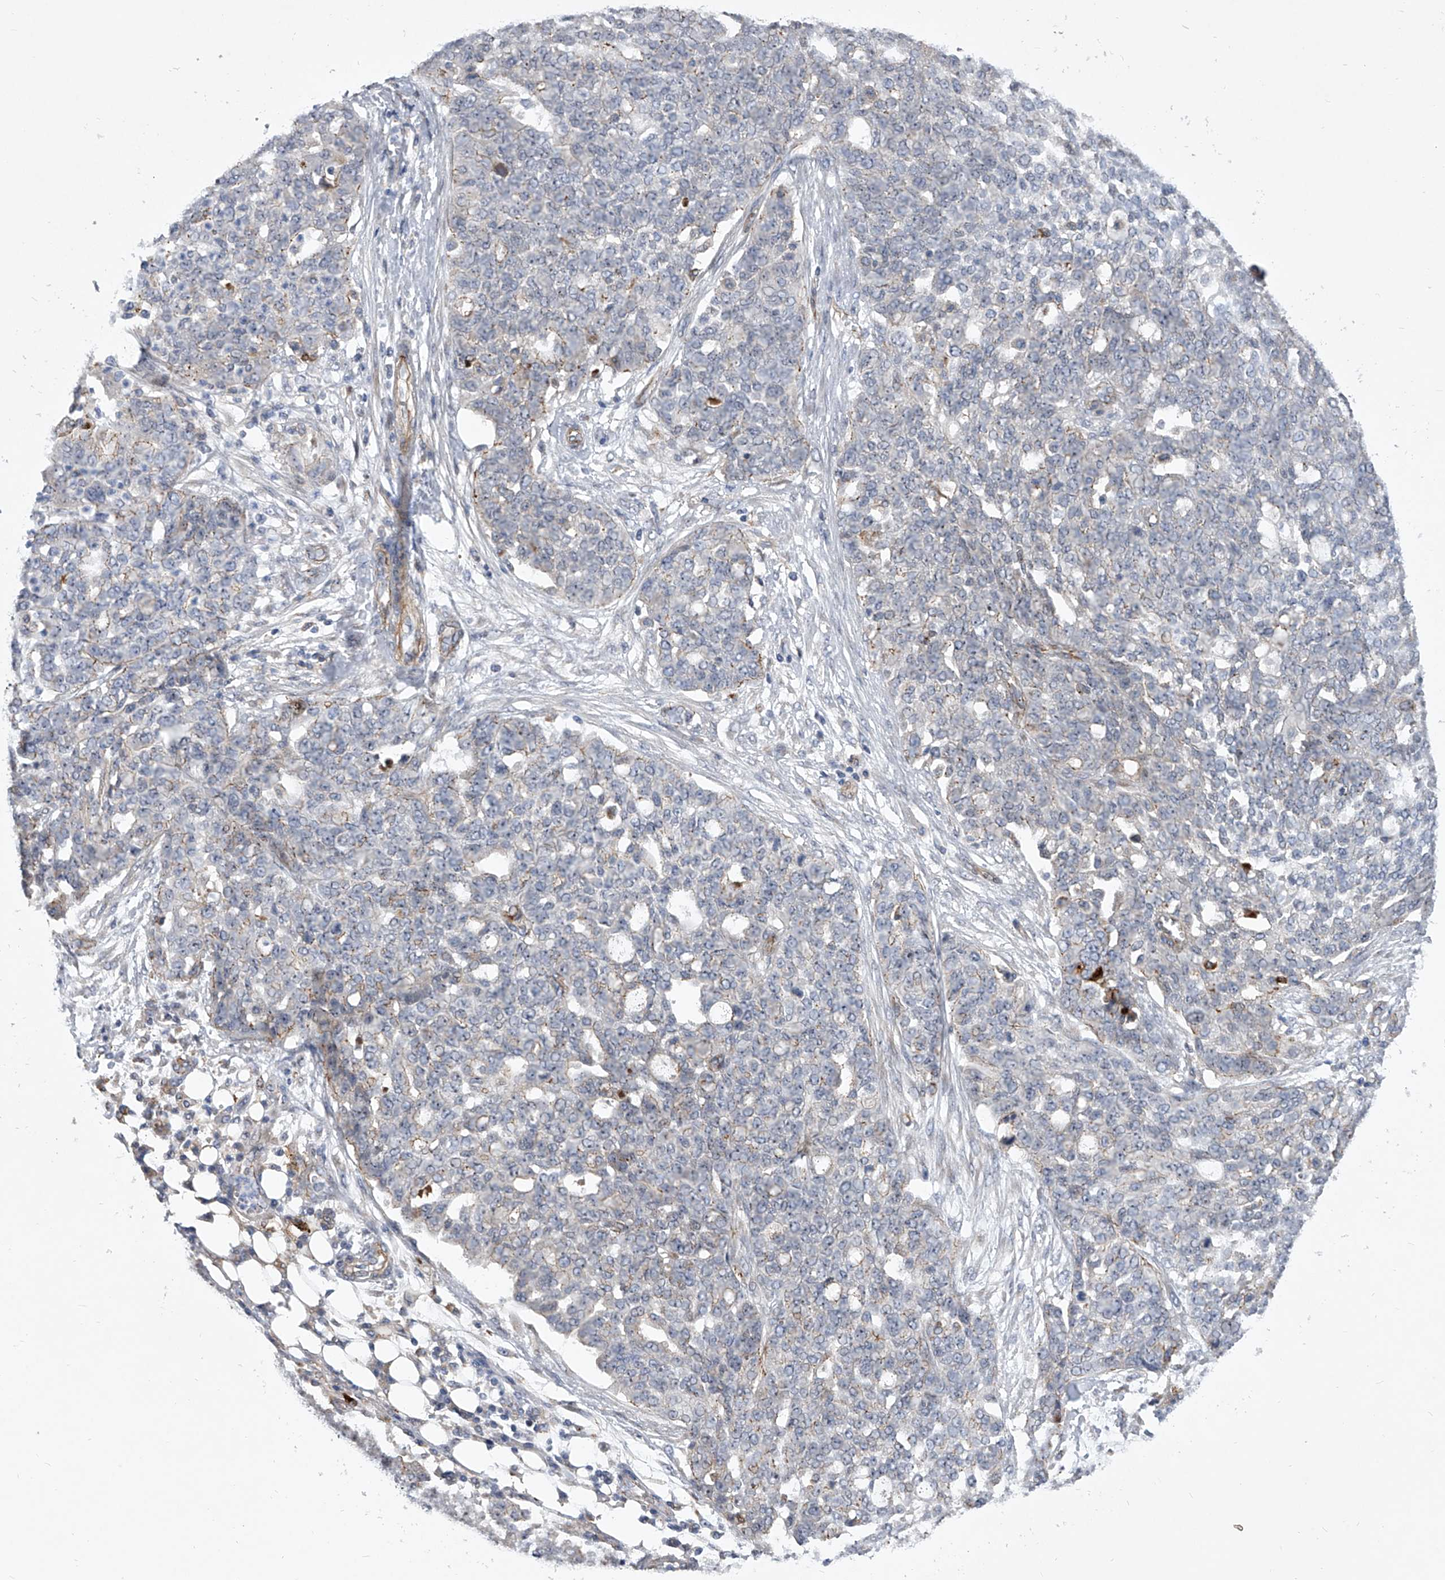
{"staining": {"intensity": "weak", "quantity": "<25%", "location": "cytoplasmic/membranous"}, "tissue": "ovarian cancer", "cell_type": "Tumor cells", "image_type": "cancer", "snomed": [{"axis": "morphology", "description": "Cystadenocarcinoma, serous, NOS"}, {"axis": "topography", "description": "Soft tissue"}, {"axis": "topography", "description": "Ovary"}], "caption": "Tumor cells show no significant expression in serous cystadenocarcinoma (ovarian). (DAB IHC visualized using brightfield microscopy, high magnification).", "gene": "MINDY4", "patient": {"sex": "female", "age": 57}}